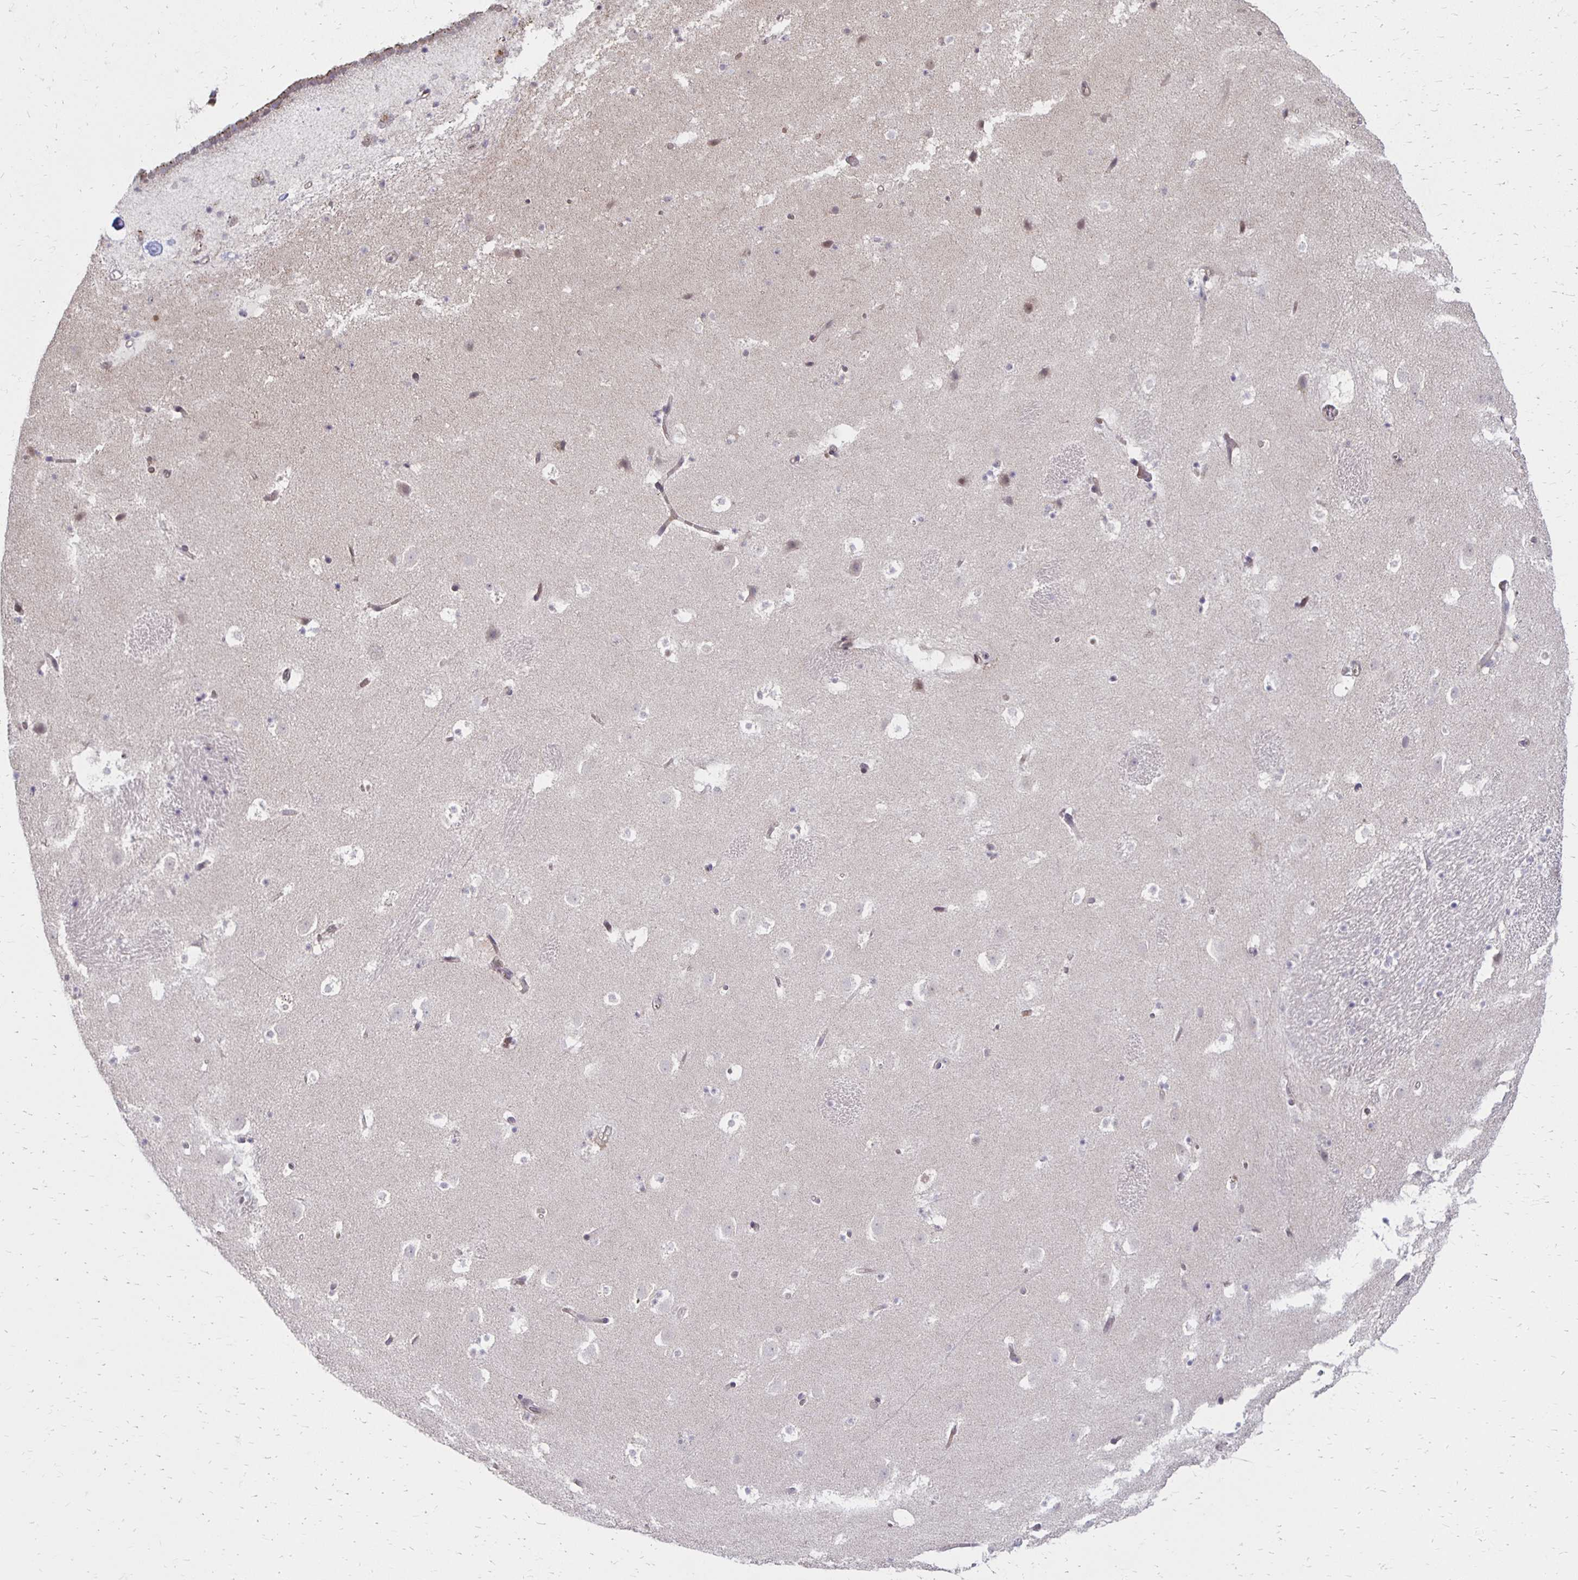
{"staining": {"intensity": "negative", "quantity": "none", "location": "none"}, "tissue": "caudate", "cell_type": "Glial cells", "image_type": "normal", "snomed": [{"axis": "morphology", "description": "Normal tissue, NOS"}, {"axis": "topography", "description": "Lateral ventricle wall"}], "caption": "The micrograph reveals no significant expression in glial cells of caudate.", "gene": "DAGLA", "patient": {"sex": "male", "age": 37}}